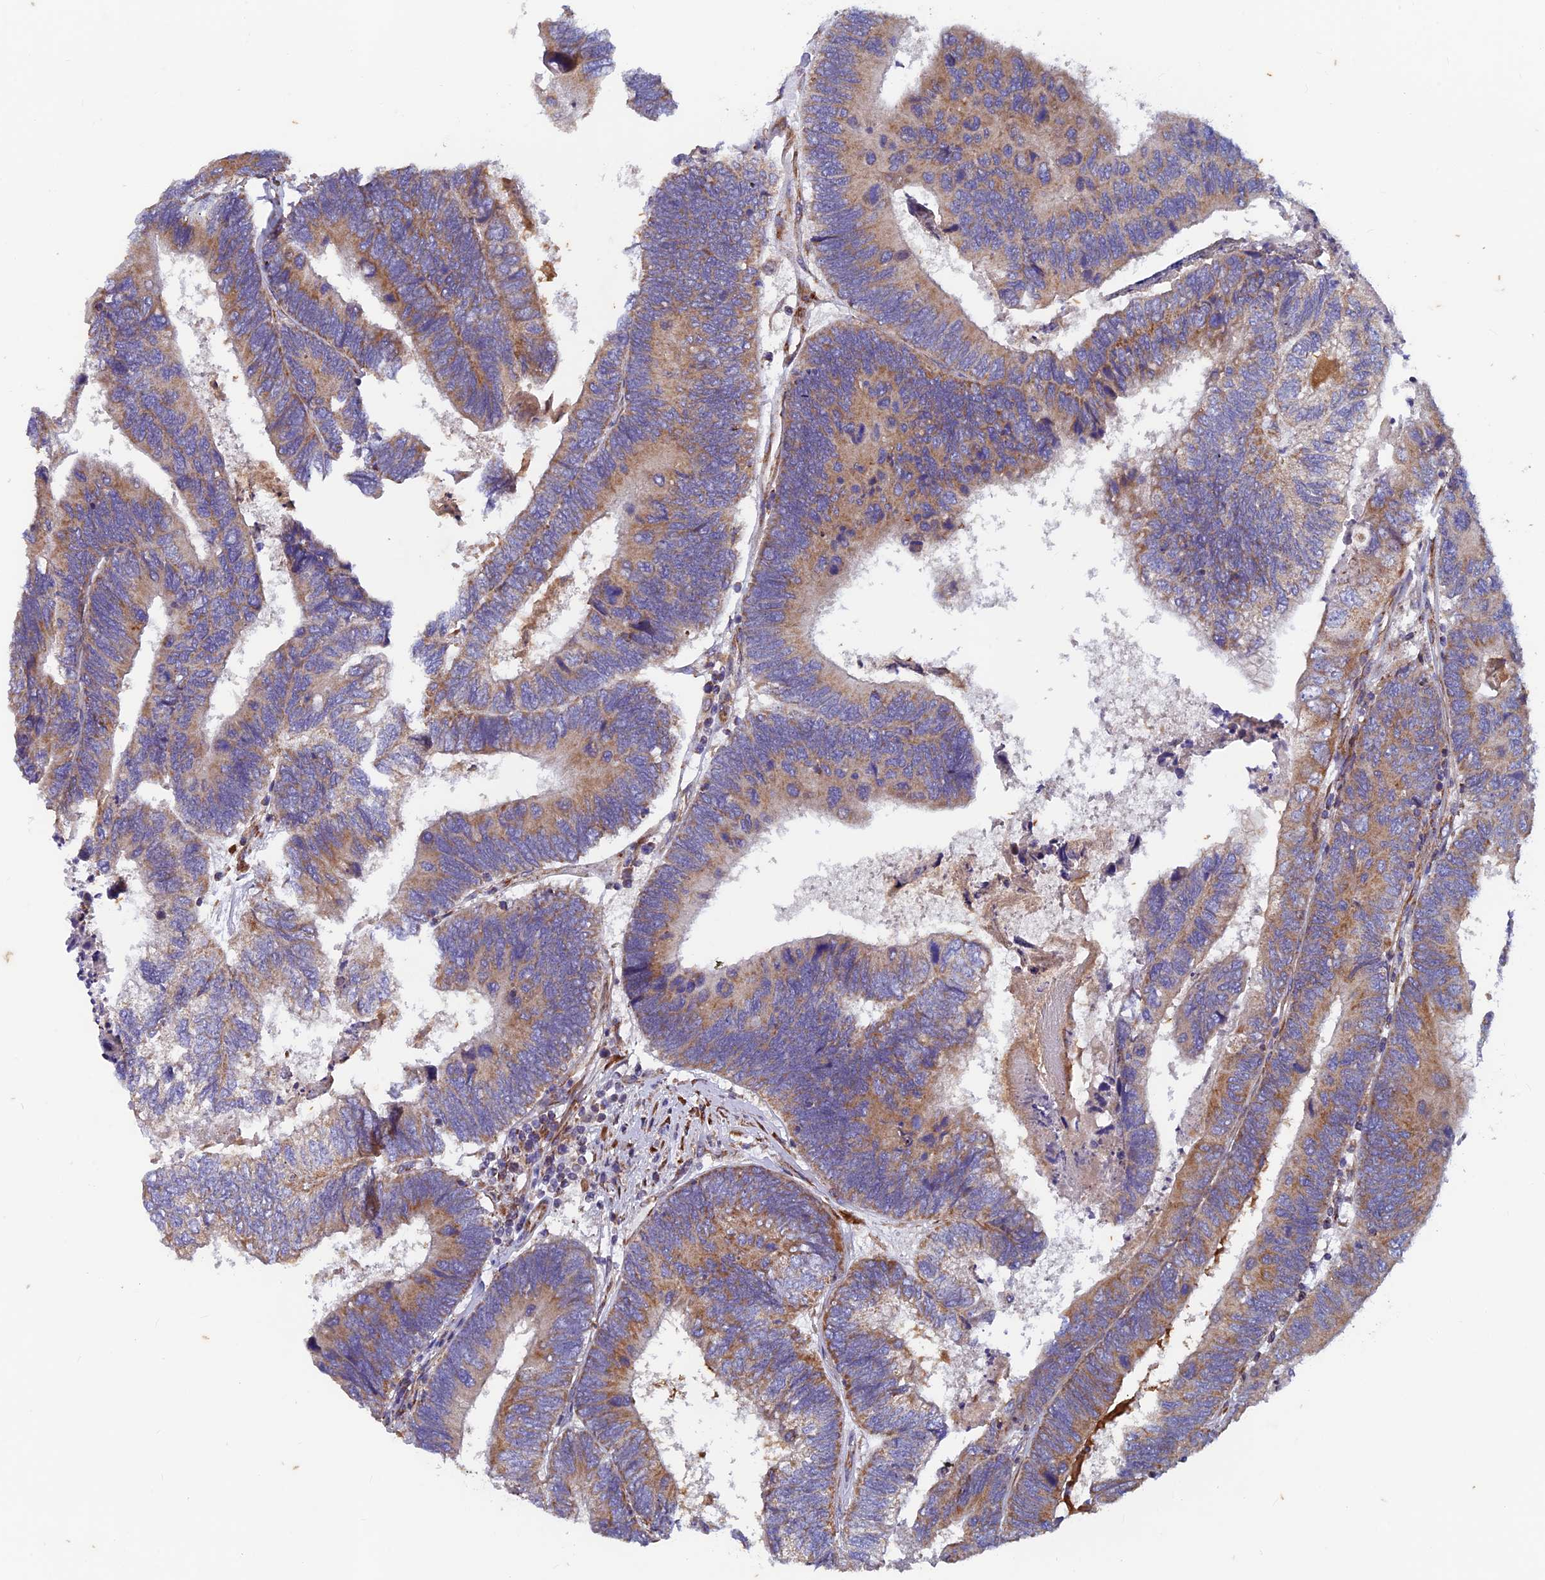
{"staining": {"intensity": "moderate", "quantity": "25%-75%", "location": "cytoplasmic/membranous"}, "tissue": "colorectal cancer", "cell_type": "Tumor cells", "image_type": "cancer", "snomed": [{"axis": "morphology", "description": "Adenocarcinoma, NOS"}, {"axis": "topography", "description": "Colon"}], "caption": "Approximately 25%-75% of tumor cells in colorectal cancer demonstrate moderate cytoplasmic/membranous protein expression as visualized by brown immunohistochemical staining.", "gene": "AP4S1", "patient": {"sex": "female", "age": 67}}